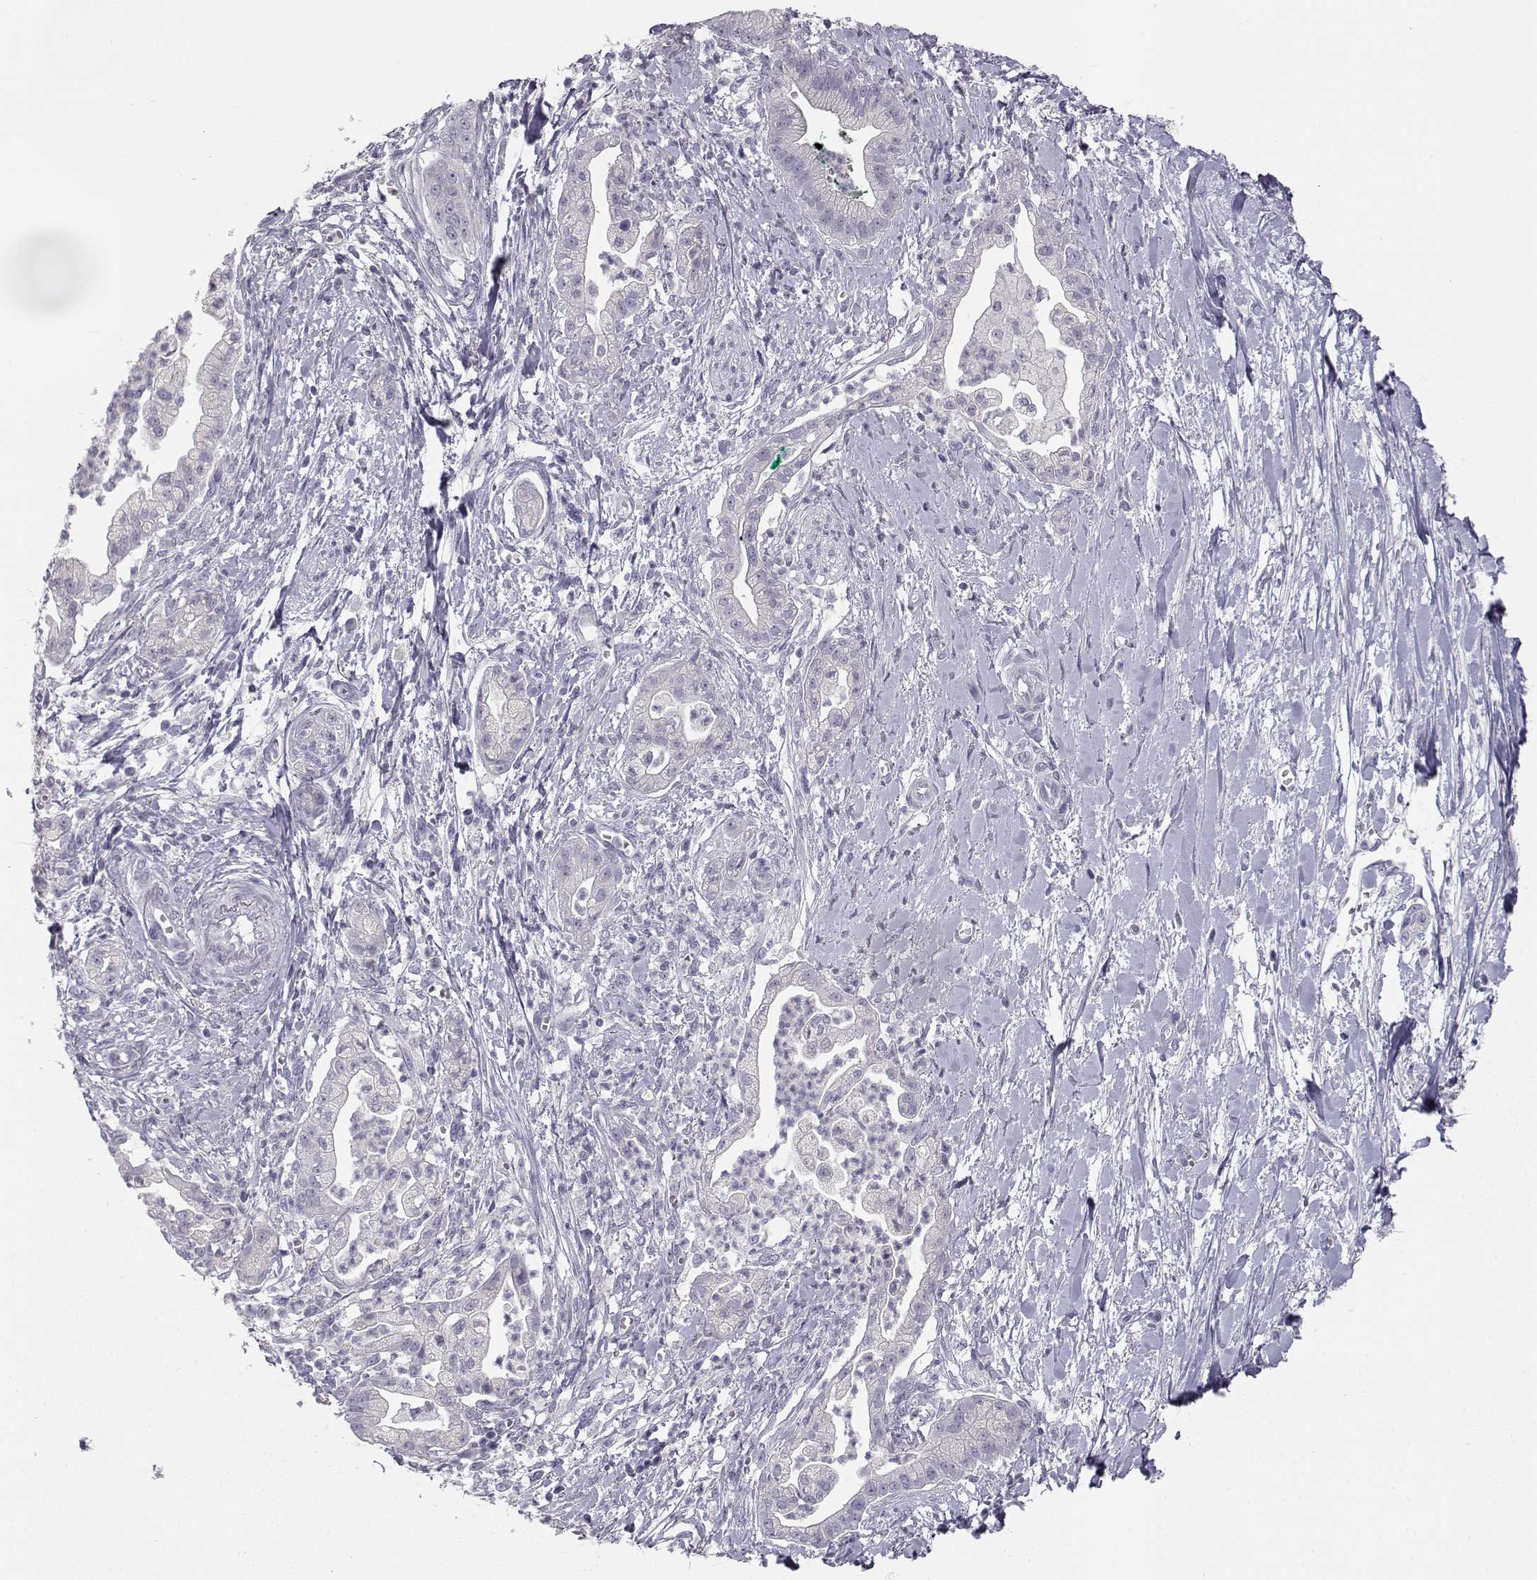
{"staining": {"intensity": "negative", "quantity": "none", "location": "none"}, "tissue": "pancreatic cancer", "cell_type": "Tumor cells", "image_type": "cancer", "snomed": [{"axis": "morphology", "description": "Normal tissue, NOS"}, {"axis": "morphology", "description": "Adenocarcinoma, NOS"}, {"axis": "topography", "description": "Lymph node"}, {"axis": "topography", "description": "Pancreas"}], "caption": "This photomicrograph is of pancreatic adenocarcinoma stained with immunohistochemistry (IHC) to label a protein in brown with the nuclei are counter-stained blue. There is no staining in tumor cells. The staining was performed using DAB (3,3'-diaminobenzidine) to visualize the protein expression in brown, while the nuclei were stained in blue with hematoxylin (Magnification: 20x).", "gene": "MYCBPAP", "patient": {"sex": "female", "age": 58}}